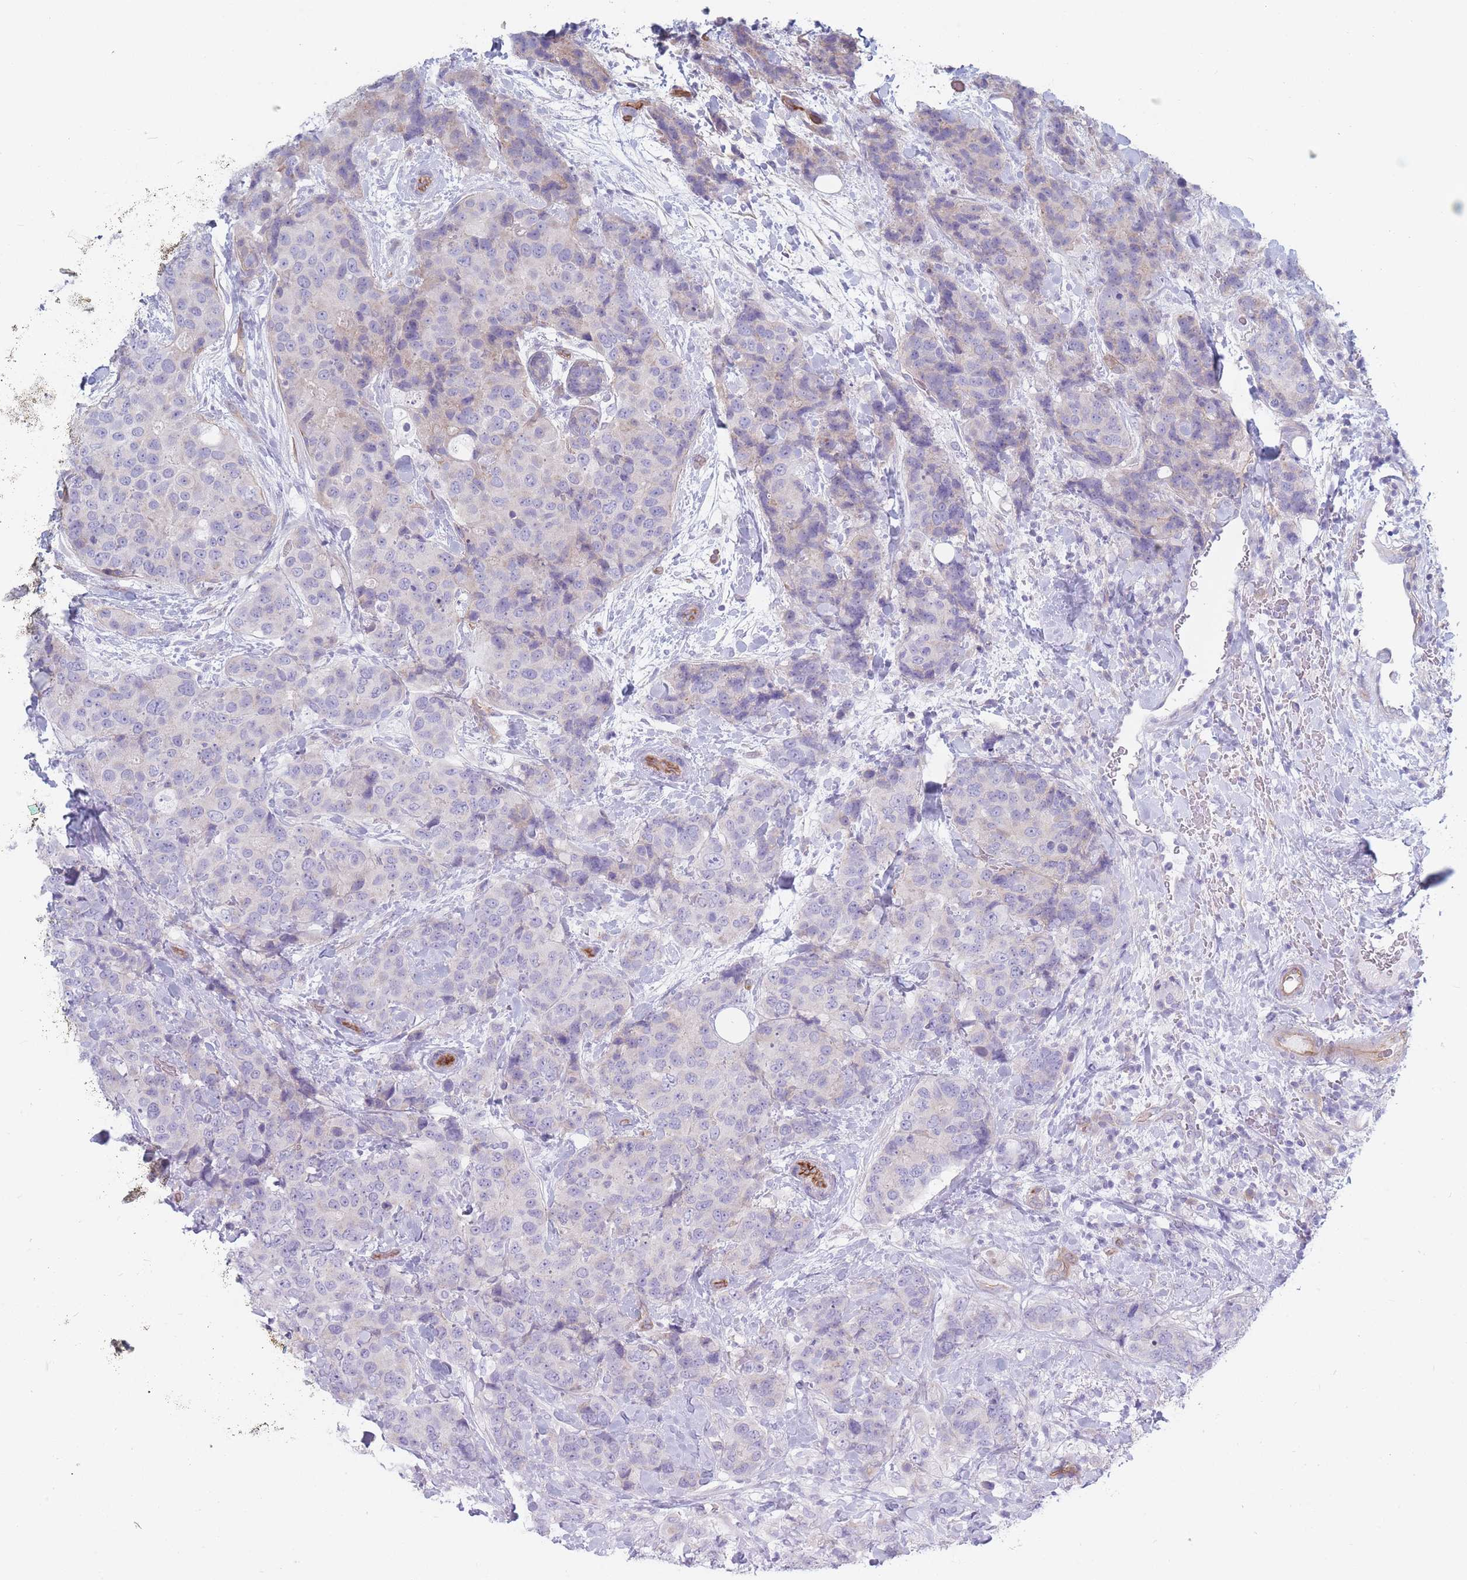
{"staining": {"intensity": "negative", "quantity": "none", "location": "none"}, "tissue": "breast cancer", "cell_type": "Tumor cells", "image_type": "cancer", "snomed": [{"axis": "morphology", "description": "Lobular carcinoma"}, {"axis": "topography", "description": "Breast"}], "caption": "DAB (3,3'-diaminobenzidine) immunohistochemical staining of human breast cancer exhibits no significant staining in tumor cells.", "gene": "PLPP1", "patient": {"sex": "female", "age": 59}}